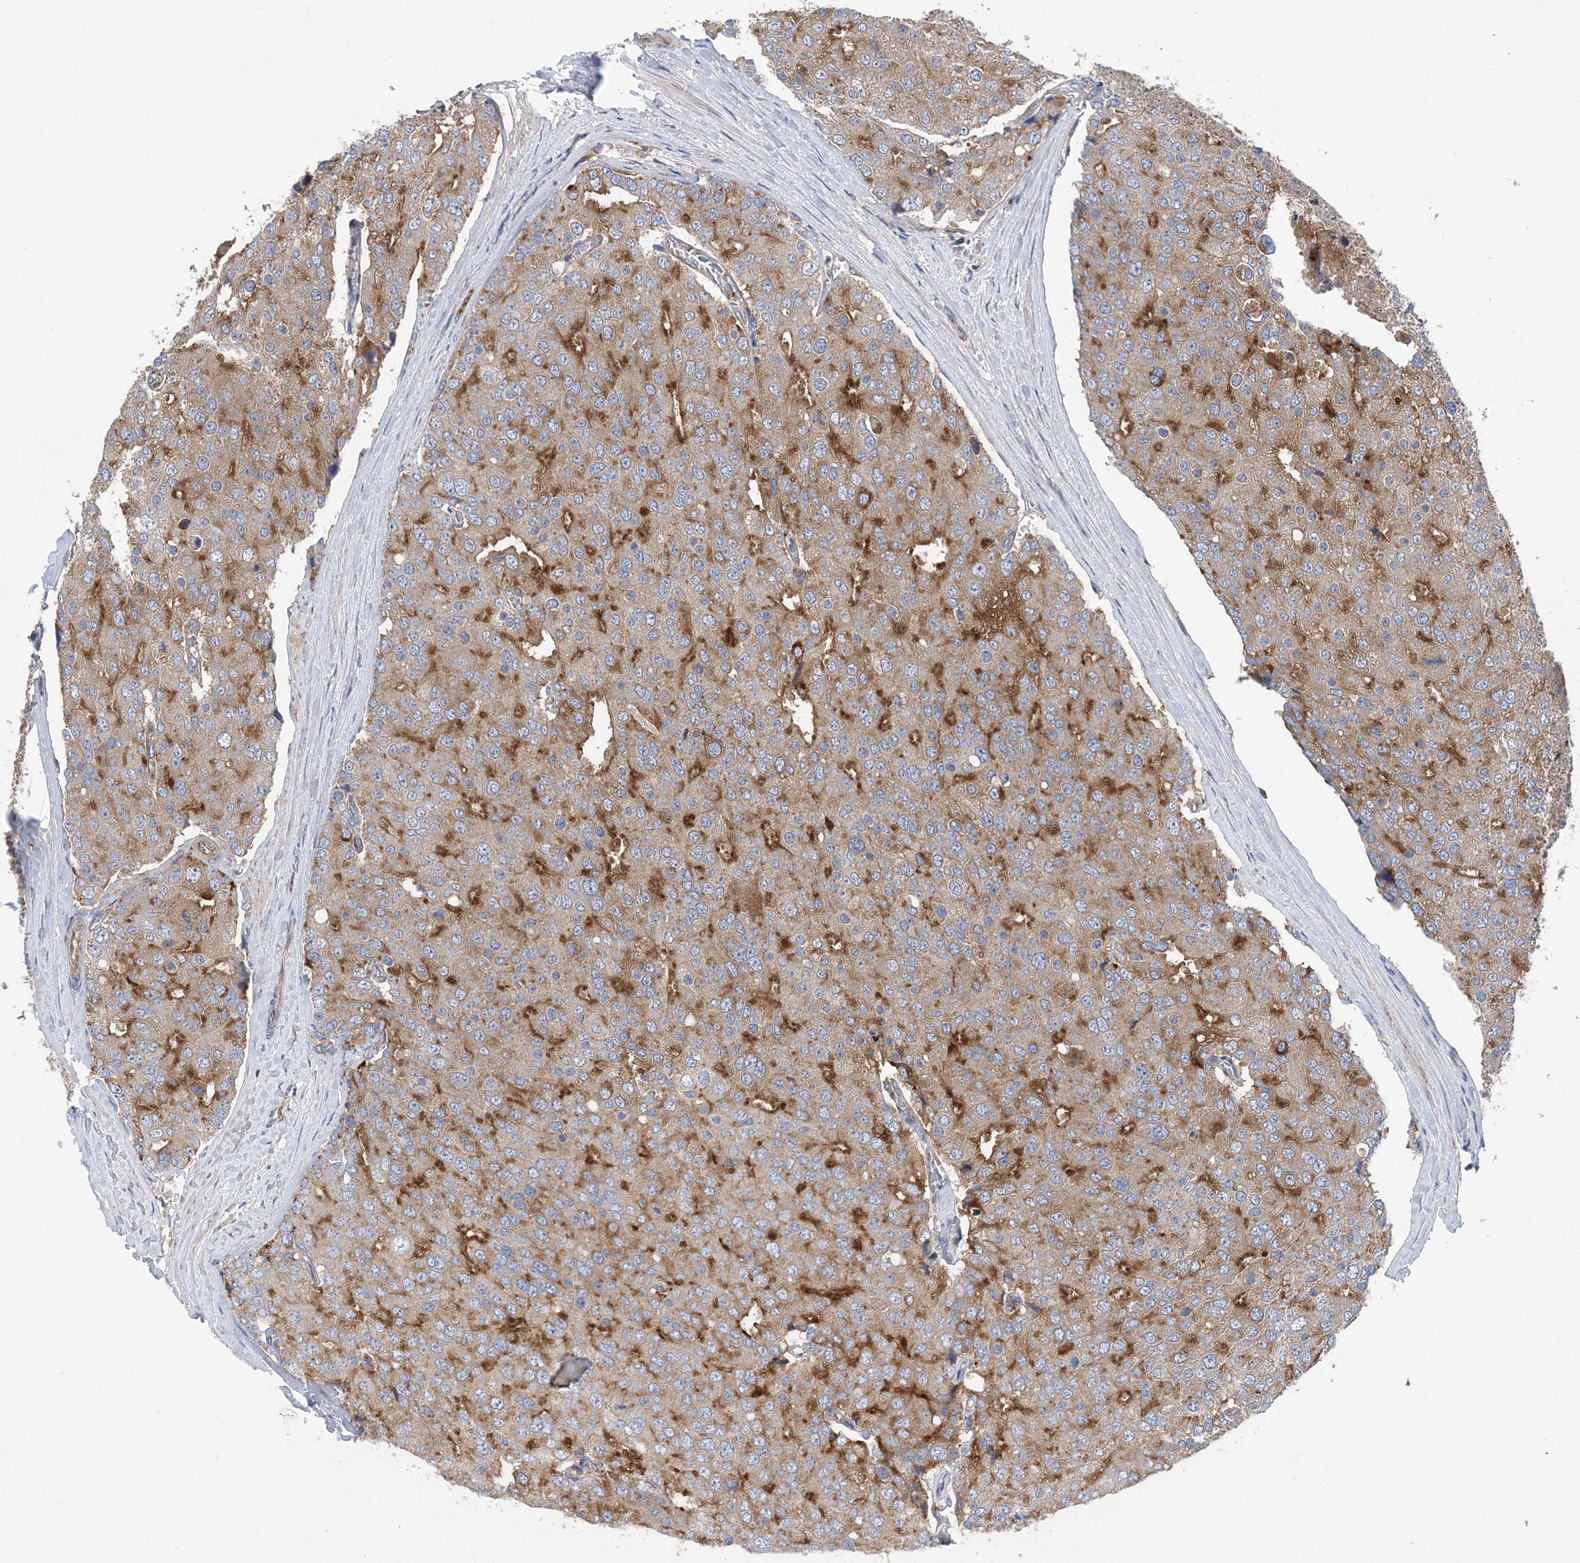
{"staining": {"intensity": "strong", "quantity": "25%-75%", "location": "cytoplasmic/membranous"}, "tissue": "prostate cancer", "cell_type": "Tumor cells", "image_type": "cancer", "snomed": [{"axis": "morphology", "description": "Adenocarcinoma, High grade"}, {"axis": "topography", "description": "Prostate"}], "caption": "Approximately 25%-75% of tumor cells in human high-grade adenocarcinoma (prostate) reveal strong cytoplasmic/membranous protein expression as visualized by brown immunohistochemical staining.", "gene": "PTTG1IP", "patient": {"sex": "male", "age": 50}}